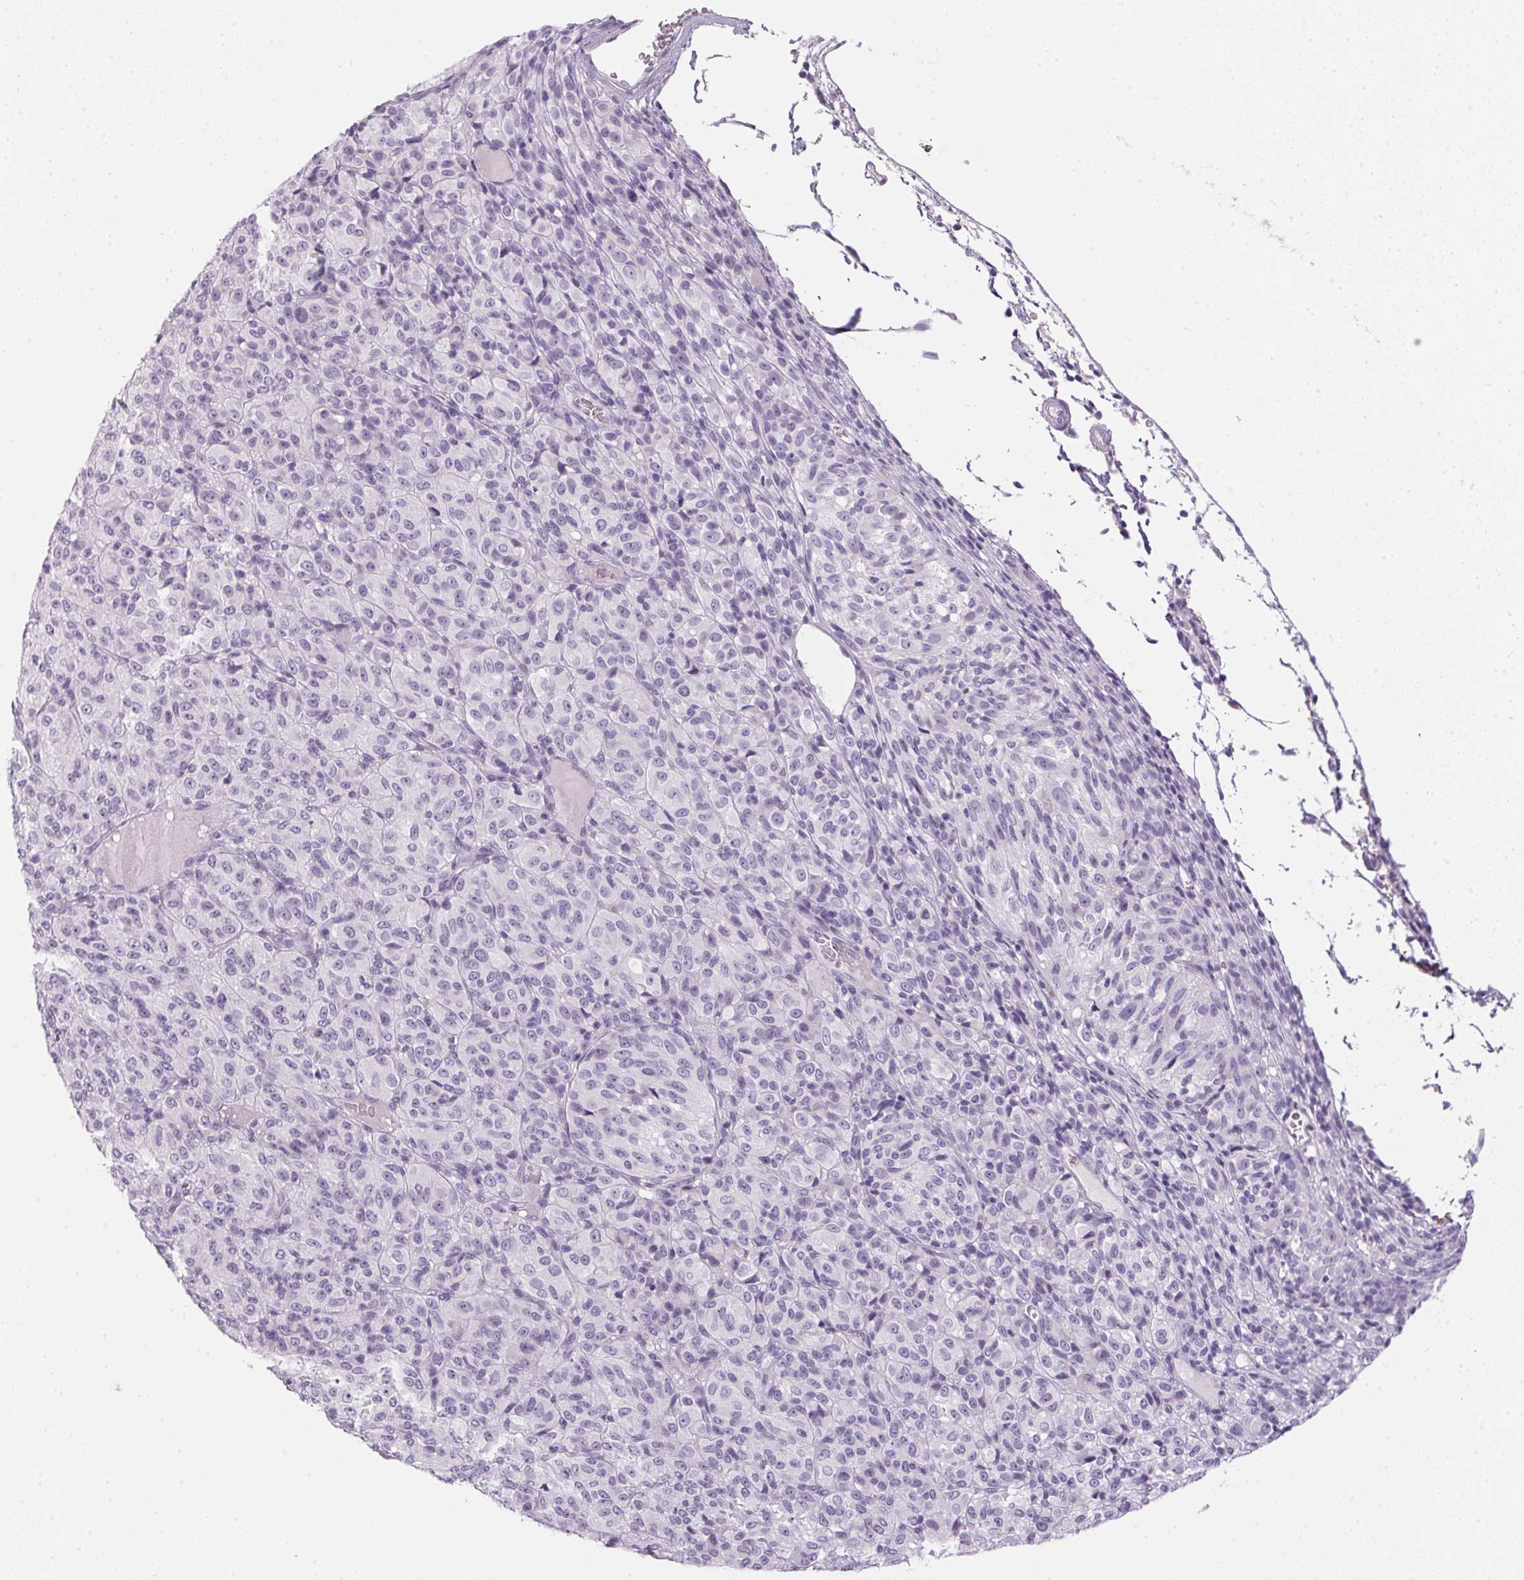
{"staining": {"intensity": "negative", "quantity": "none", "location": "none"}, "tissue": "melanoma", "cell_type": "Tumor cells", "image_type": "cancer", "snomed": [{"axis": "morphology", "description": "Malignant melanoma, Metastatic site"}, {"axis": "topography", "description": "Brain"}], "caption": "Human malignant melanoma (metastatic site) stained for a protein using IHC shows no positivity in tumor cells.", "gene": "ECPAS", "patient": {"sex": "female", "age": 56}}